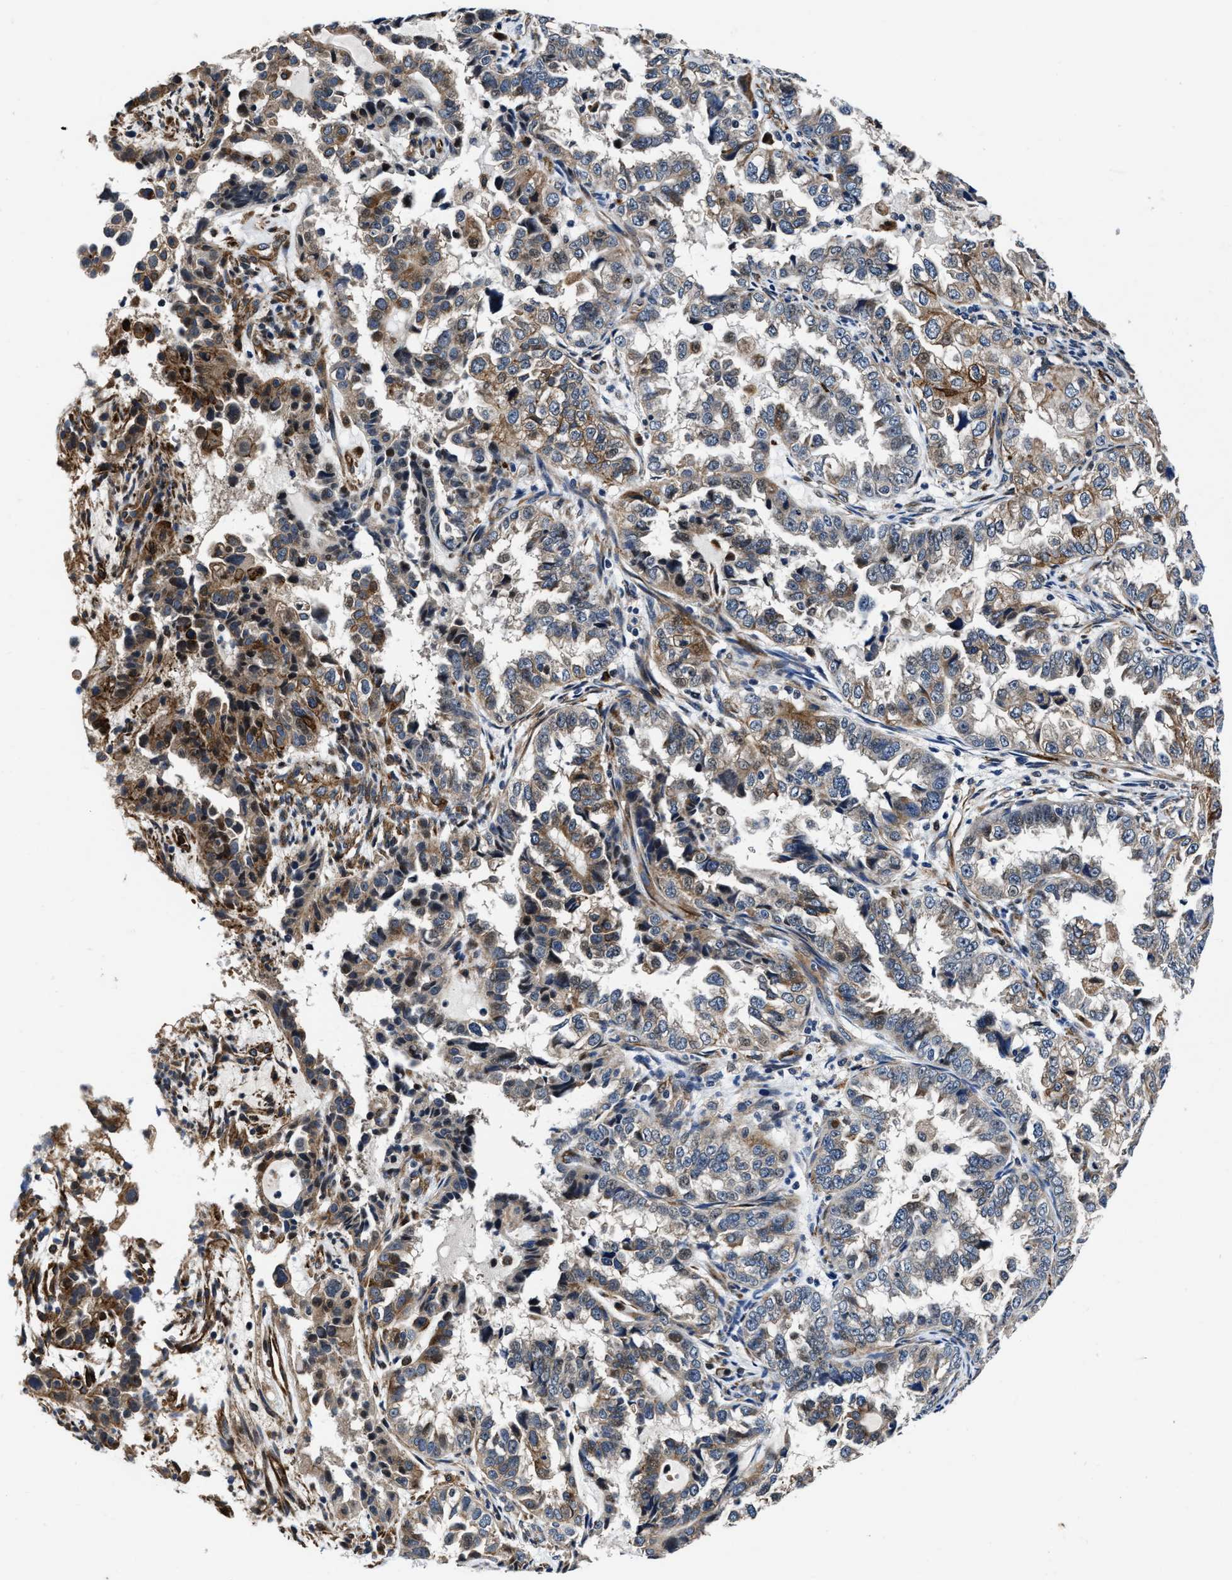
{"staining": {"intensity": "moderate", "quantity": "25%-75%", "location": "cytoplasmic/membranous"}, "tissue": "endometrial cancer", "cell_type": "Tumor cells", "image_type": "cancer", "snomed": [{"axis": "morphology", "description": "Adenocarcinoma, NOS"}, {"axis": "topography", "description": "Endometrium"}], "caption": "A micrograph of endometrial adenocarcinoma stained for a protein reveals moderate cytoplasmic/membranous brown staining in tumor cells. Nuclei are stained in blue.", "gene": "C2orf66", "patient": {"sex": "female", "age": 85}}